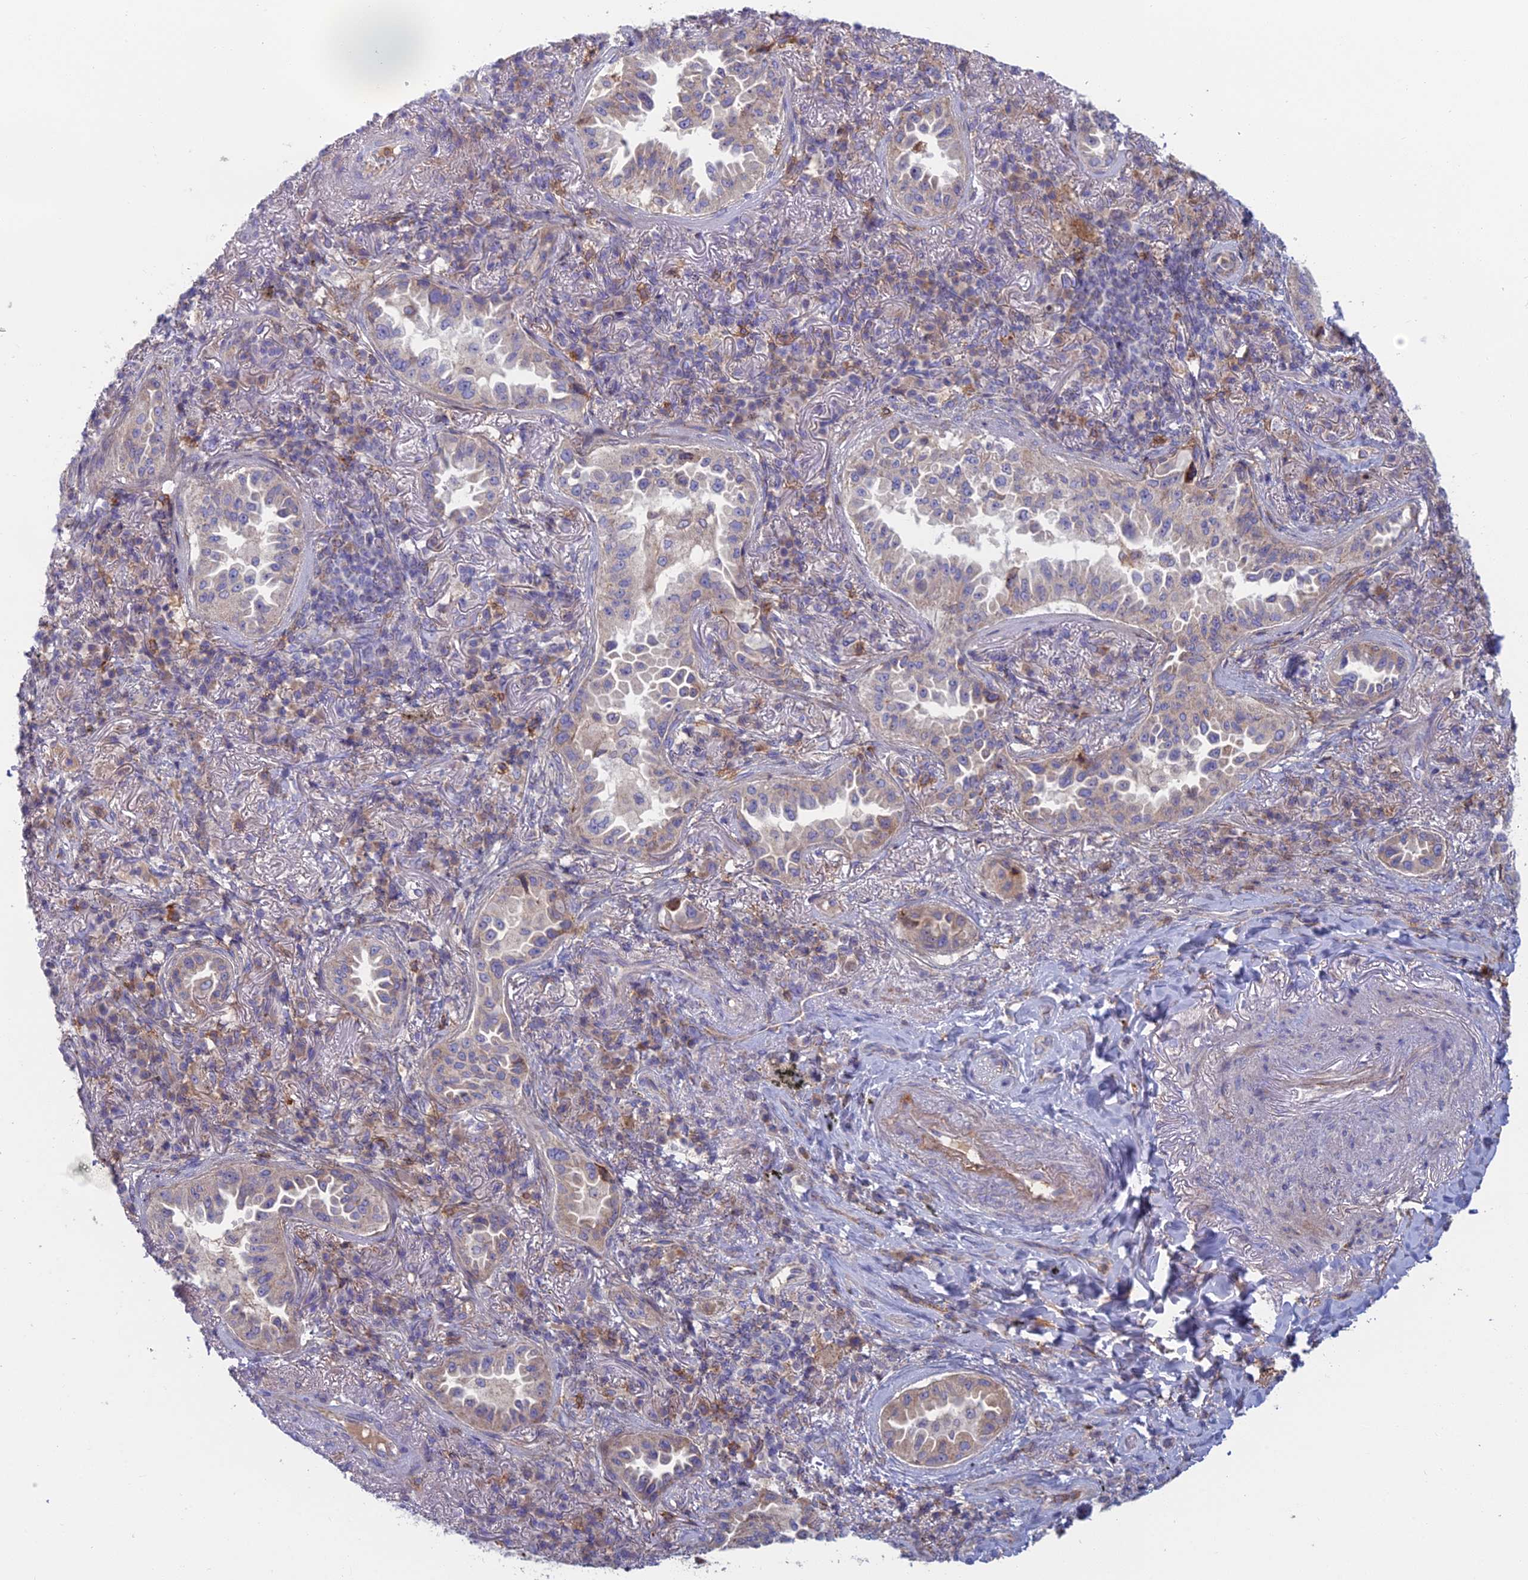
{"staining": {"intensity": "negative", "quantity": "none", "location": "none"}, "tissue": "lung cancer", "cell_type": "Tumor cells", "image_type": "cancer", "snomed": [{"axis": "morphology", "description": "Adenocarcinoma, NOS"}, {"axis": "topography", "description": "Lung"}], "caption": "High power microscopy micrograph of an immunohistochemistry (IHC) photomicrograph of lung cancer, revealing no significant expression in tumor cells.", "gene": "IFTAP", "patient": {"sex": "female", "age": 69}}